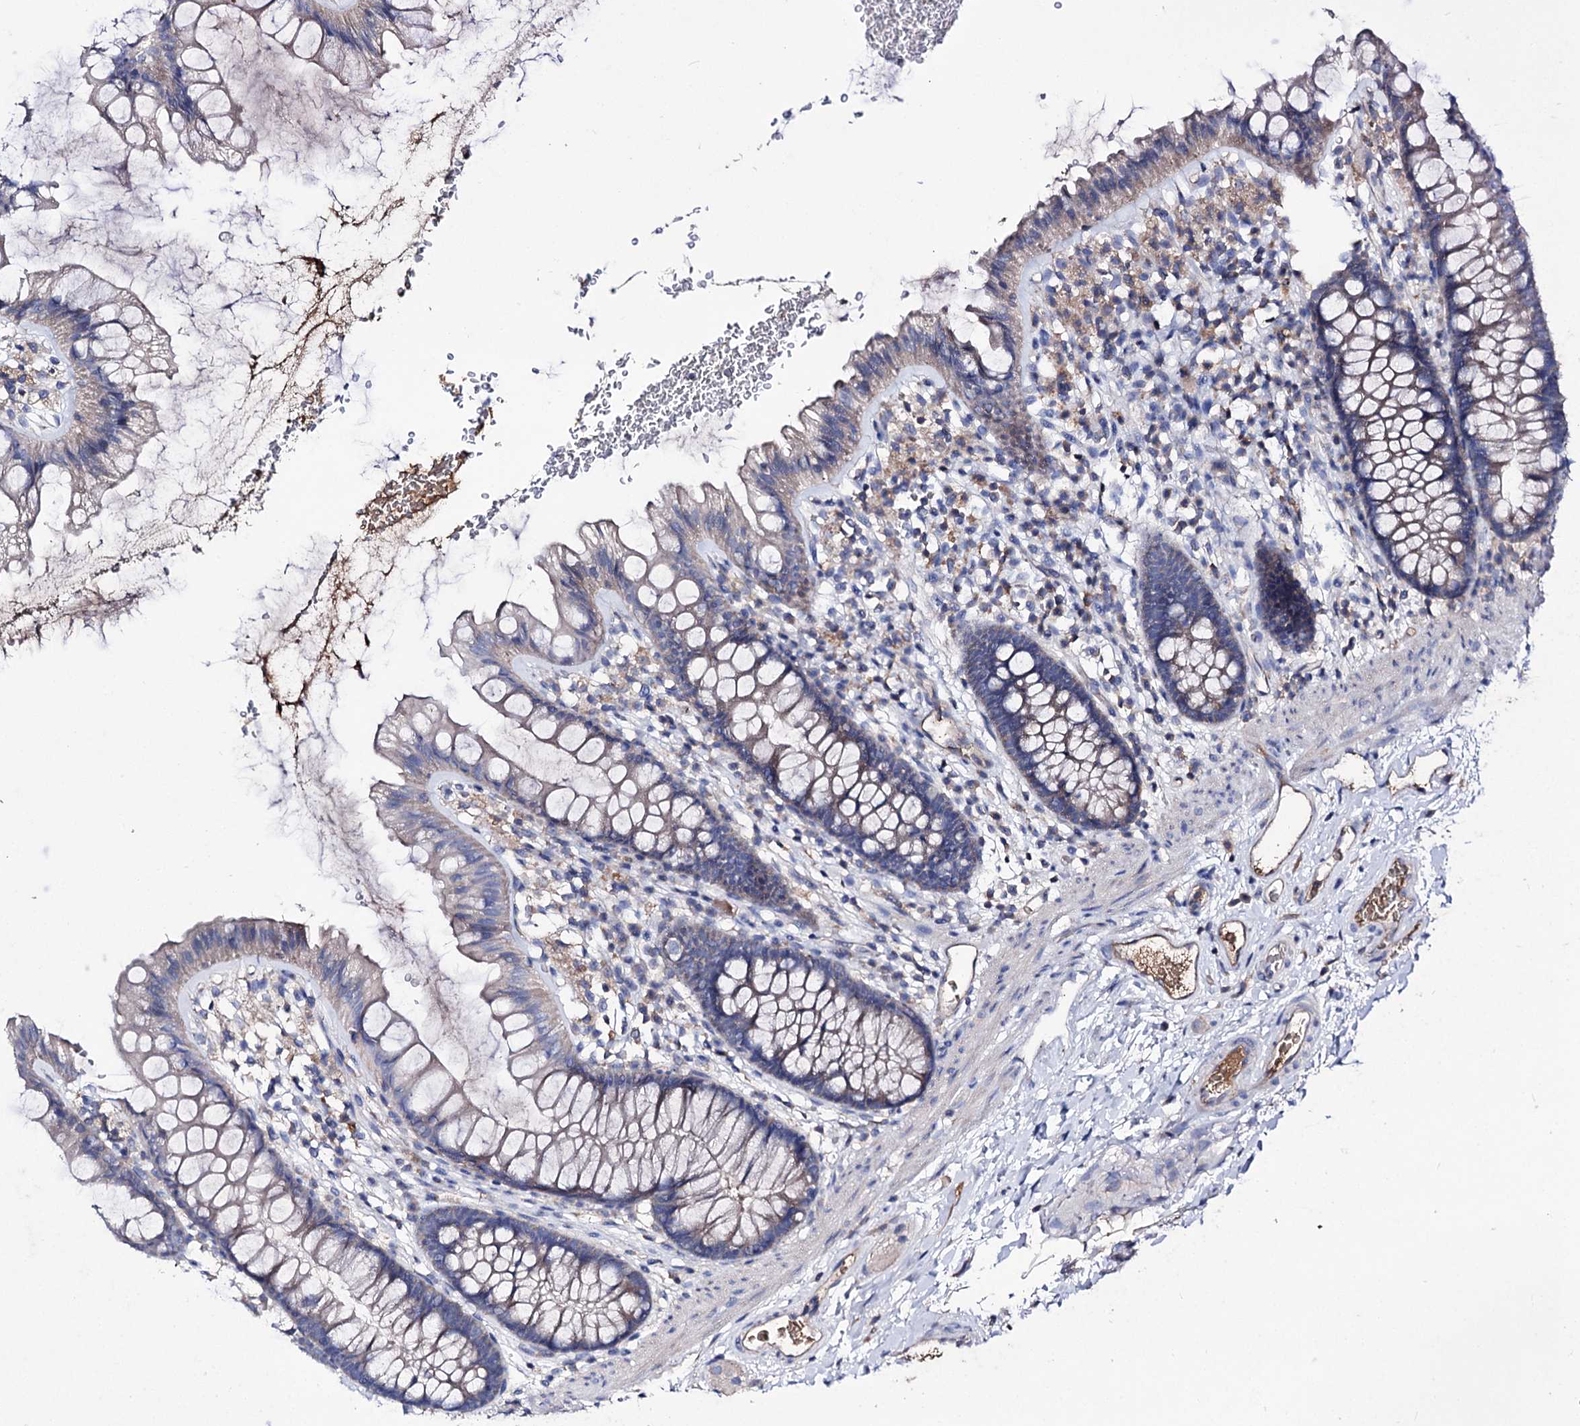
{"staining": {"intensity": "weak", "quantity": "25%-75%", "location": "cytoplasmic/membranous"}, "tissue": "colon", "cell_type": "Endothelial cells", "image_type": "normal", "snomed": [{"axis": "morphology", "description": "Normal tissue, NOS"}, {"axis": "topography", "description": "Colon"}], "caption": "DAB (3,3'-diaminobenzidine) immunohistochemical staining of unremarkable colon exhibits weak cytoplasmic/membranous protein expression in about 25%-75% of endothelial cells.", "gene": "CLPB", "patient": {"sex": "female", "age": 62}}